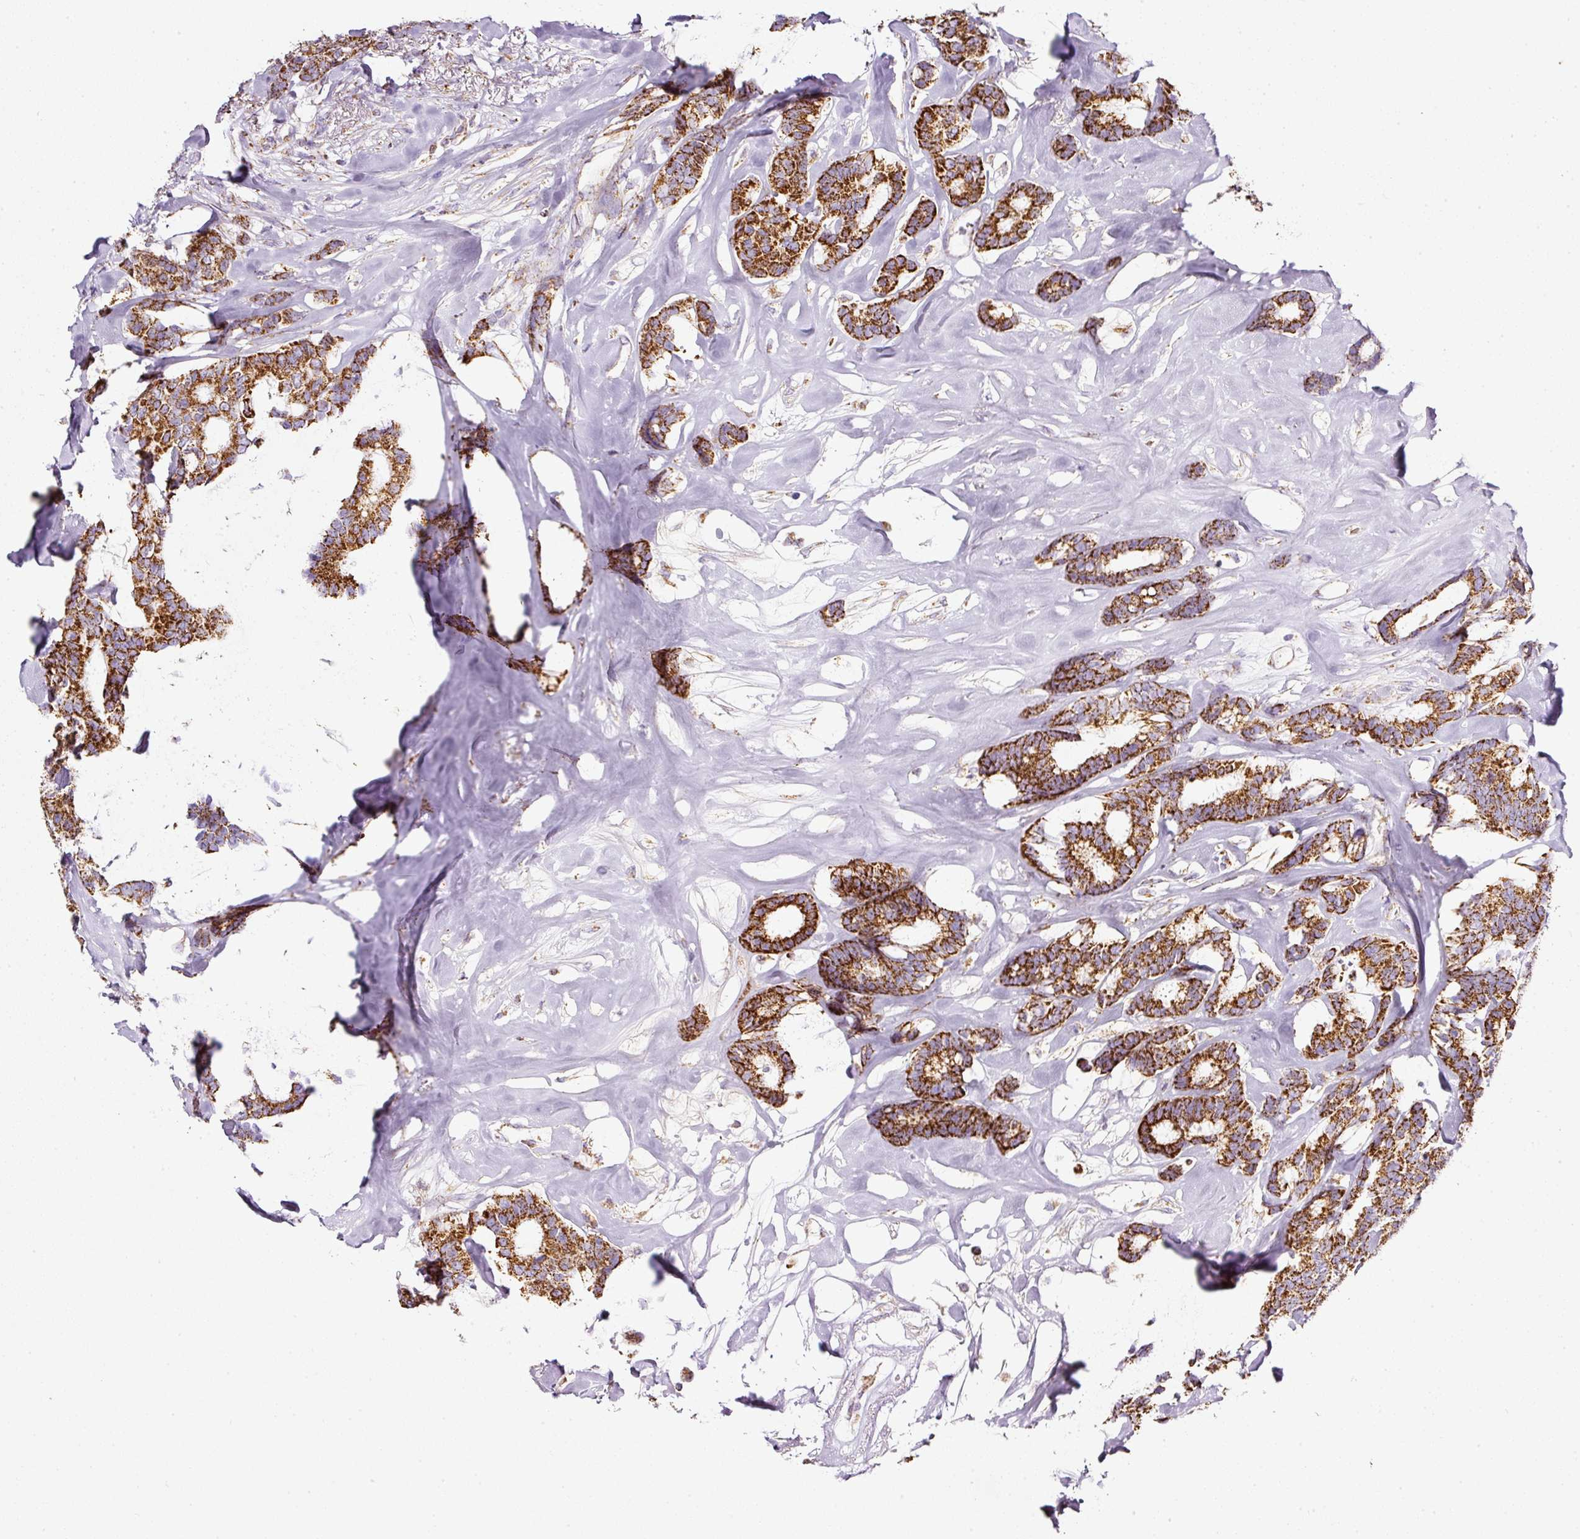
{"staining": {"intensity": "strong", "quantity": ">75%", "location": "cytoplasmic/membranous"}, "tissue": "breast cancer", "cell_type": "Tumor cells", "image_type": "cancer", "snomed": [{"axis": "morphology", "description": "Duct carcinoma"}, {"axis": "topography", "description": "Breast"}], "caption": "Immunohistochemistry (IHC) (DAB) staining of human invasive ductal carcinoma (breast) demonstrates strong cytoplasmic/membranous protein expression in approximately >75% of tumor cells. The staining is performed using DAB (3,3'-diaminobenzidine) brown chromogen to label protein expression. The nuclei are counter-stained blue using hematoxylin.", "gene": "SDHA", "patient": {"sex": "female", "age": 87}}